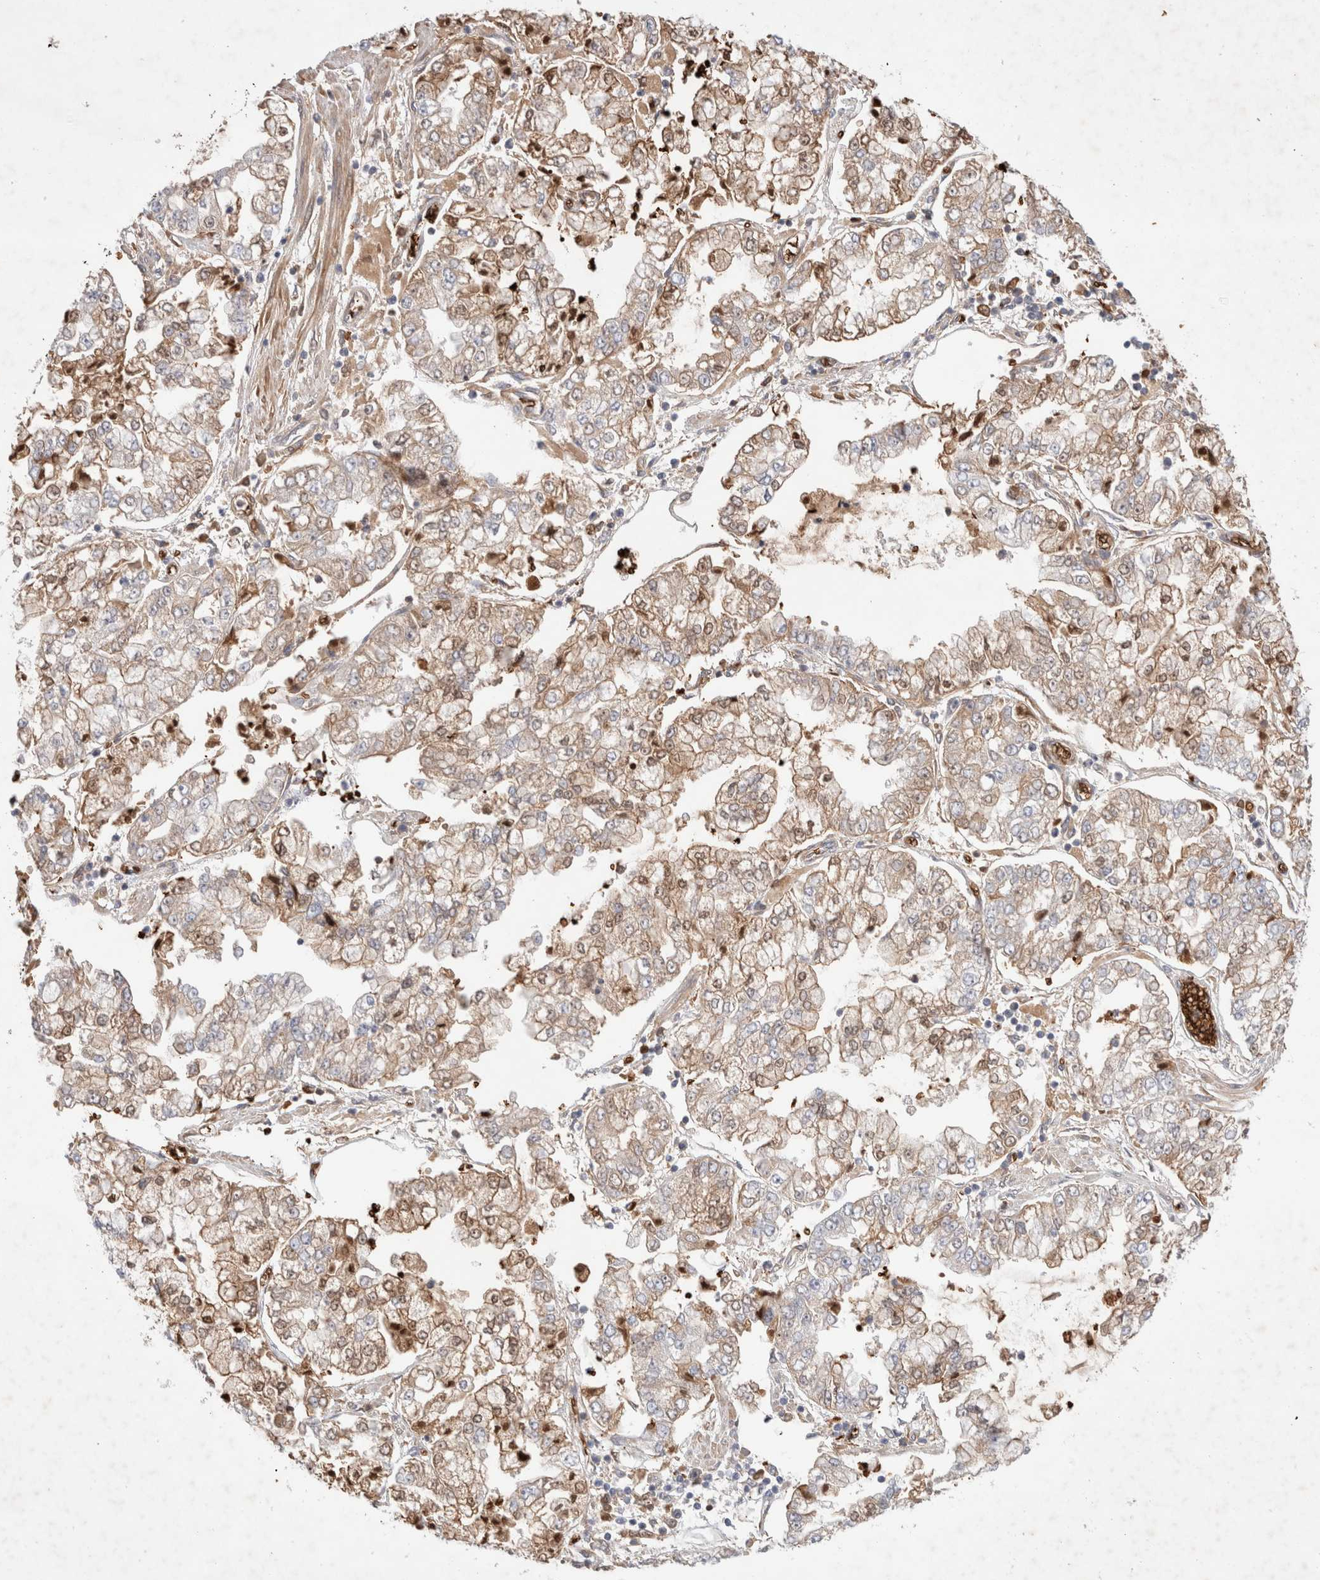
{"staining": {"intensity": "moderate", "quantity": "25%-75%", "location": "cytoplasmic/membranous,nuclear"}, "tissue": "stomach cancer", "cell_type": "Tumor cells", "image_type": "cancer", "snomed": [{"axis": "morphology", "description": "Adenocarcinoma, NOS"}, {"axis": "topography", "description": "Stomach"}], "caption": "Adenocarcinoma (stomach) stained with immunohistochemistry (IHC) demonstrates moderate cytoplasmic/membranous and nuclear positivity in about 25%-75% of tumor cells.", "gene": "MST1", "patient": {"sex": "male", "age": 76}}